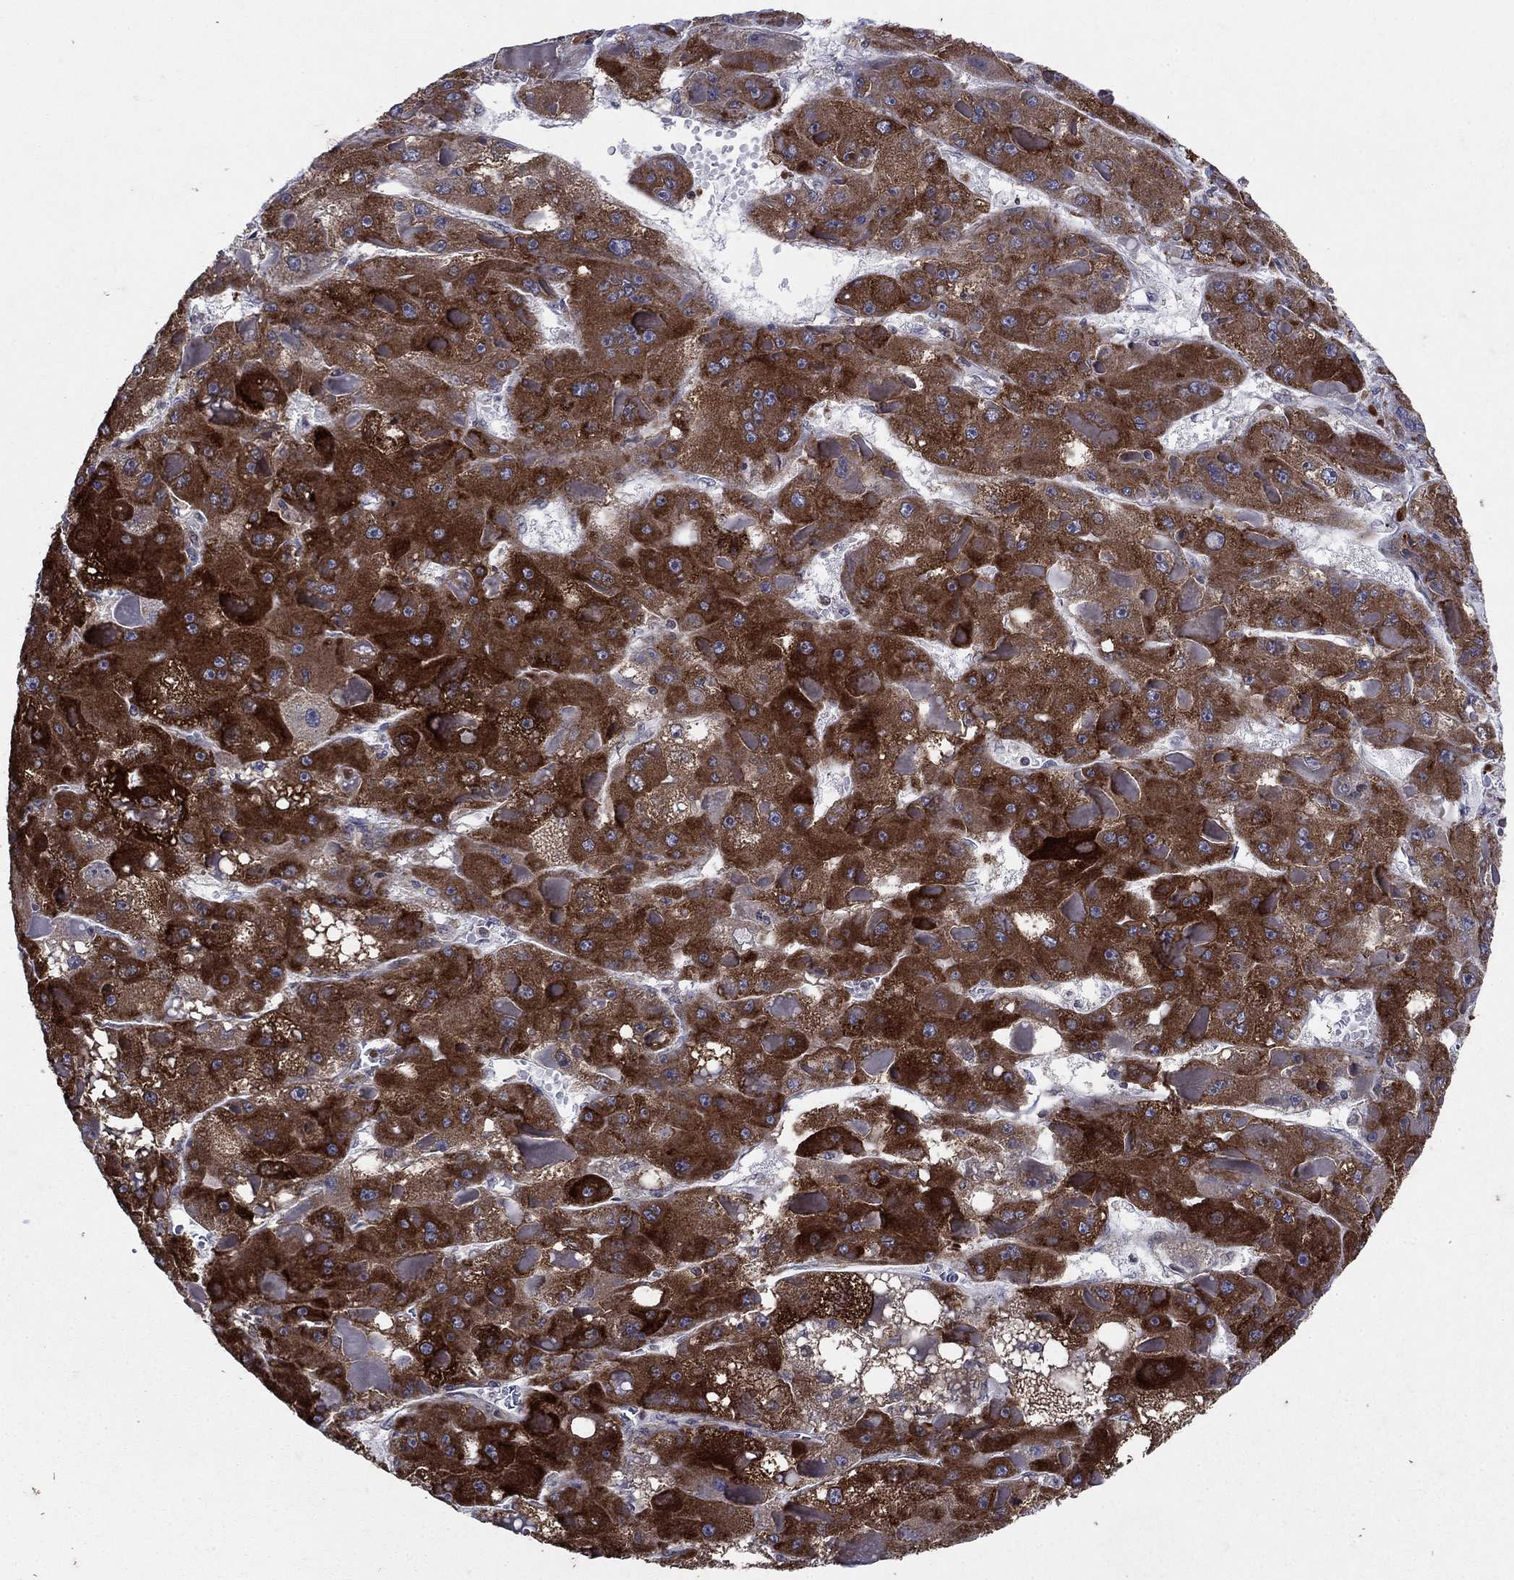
{"staining": {"intensity": "strong", "quantity": "25%-75%", "location": "cytoplasmic/membranous"}, "tissue": "liver cancer", "cell_type": "Tumor cells", "image_type": "cancer", "snomed": [{"axis": "morphology", "description": "Carcinoma, Hepatocellular, NOS"}, {"axis": "topography", "description": "Liver"}], "caption": "There is high levels of strong cytoplasmic/membranous positivity in tumor cells of hepatocellular carcinoma (liver), as demonstrated by immunohistochemical staining (brown color).", "gene": "DHRS7", "patient": {"sex": "female", "age": 73}}